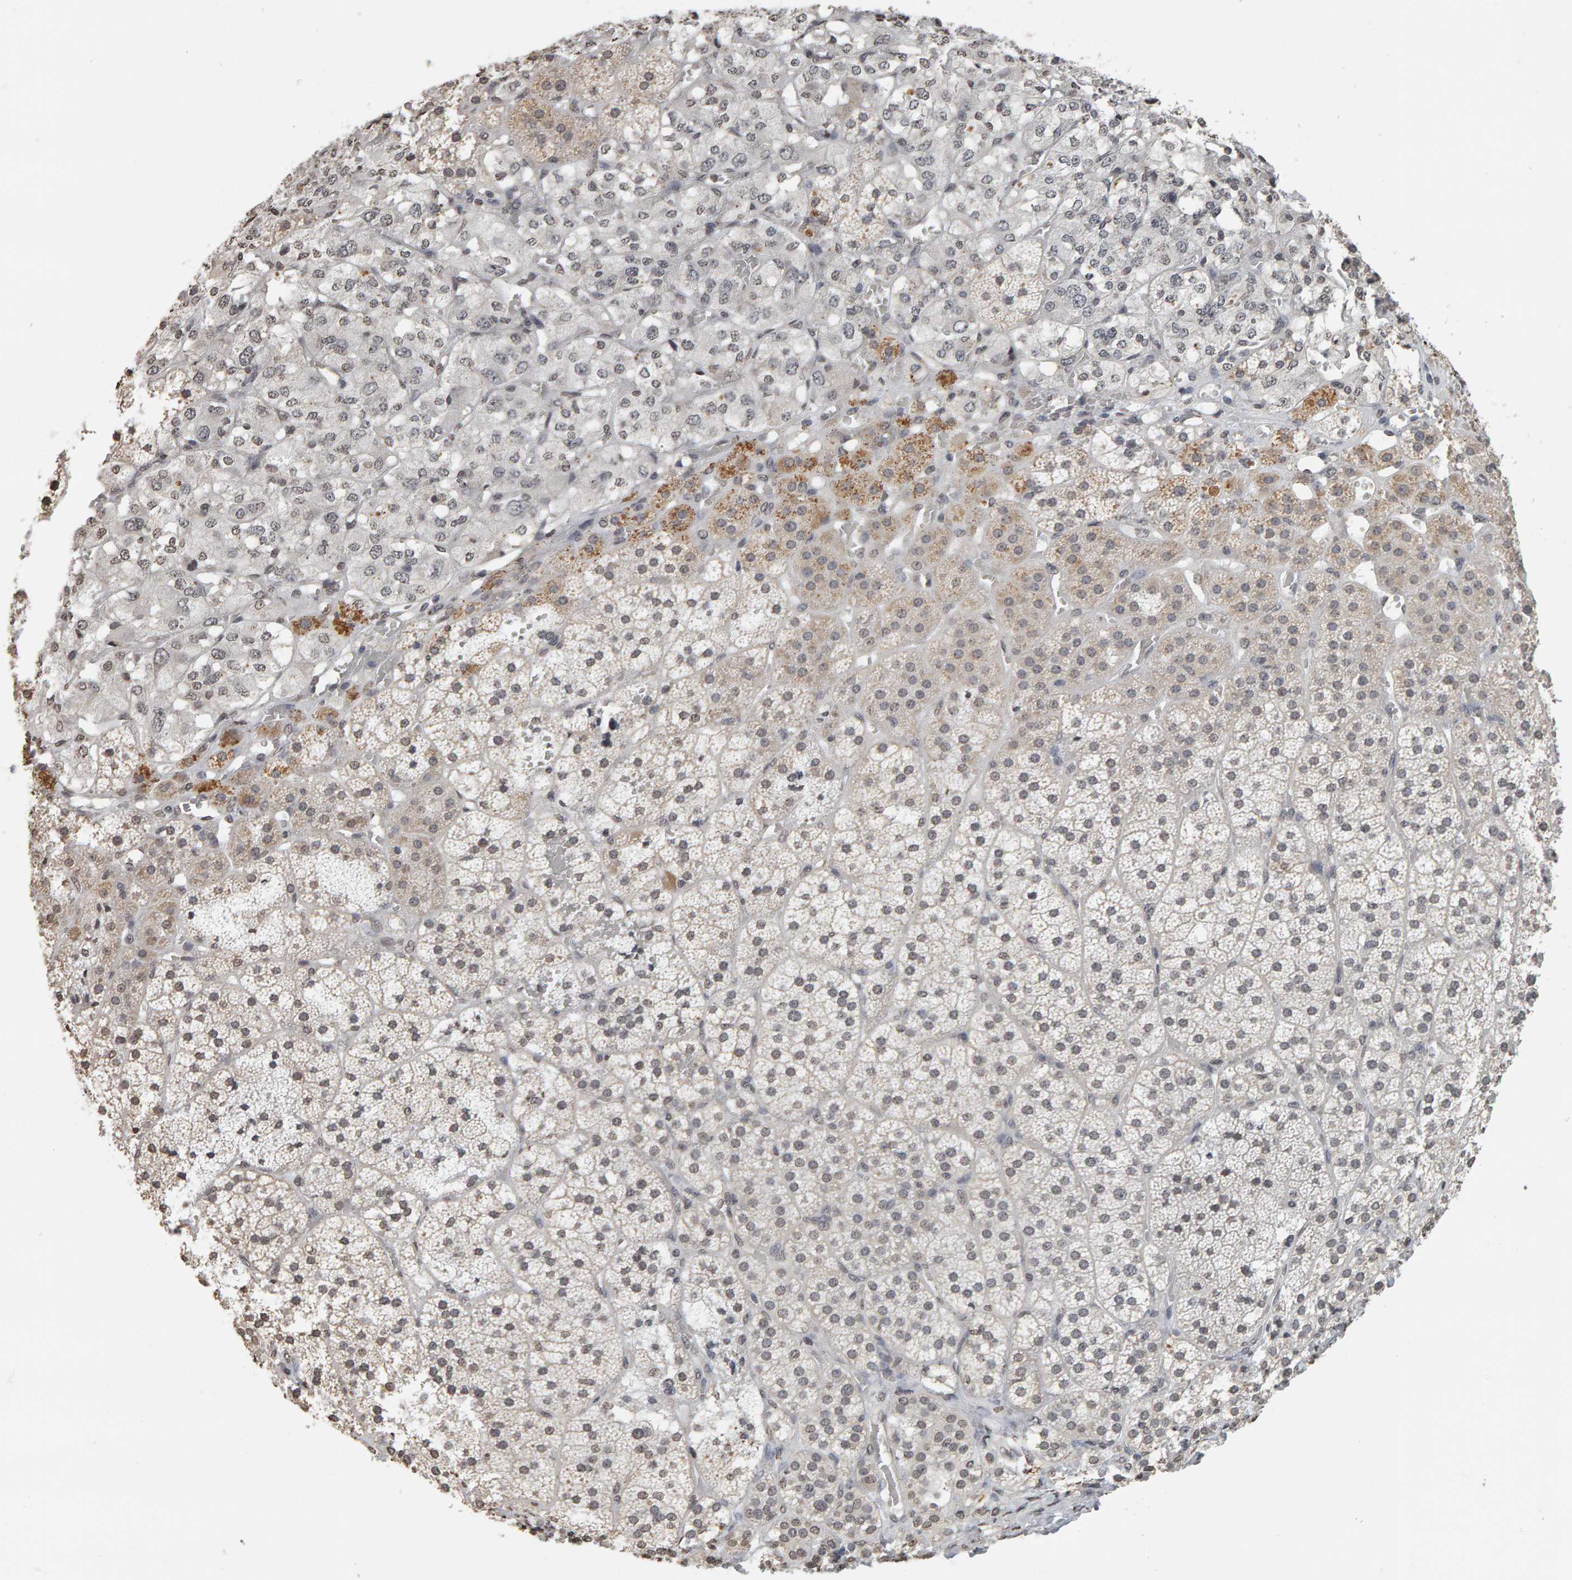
{"staining": {"intensity": "moderate", "quantity": "25%-75%", "location": "cytoplasmic/membranous,nuclear"}, "tissue": "adrenal gland", "cell_type": "Glandular cells", "image_type": "normal", "snomed": [{"axis": "morphology", "description": "Normal tissue, NOS"}, {"axis": "topography", "description": "Adrenal gland"}], "caption": "A medium amount of moderate cytoplasmic/membranous,nuclear staining is seen in approximately 25%-75% of glandular cells in benign adrenal gland. The staining was performed using DAB (3,3'-diaminobenzidine), with brown indicating positive protein expression. Nuclei are stained blue with hematoxylin.", "gene": "AFF4", "patient": {"sex": "female", "age": 44}}